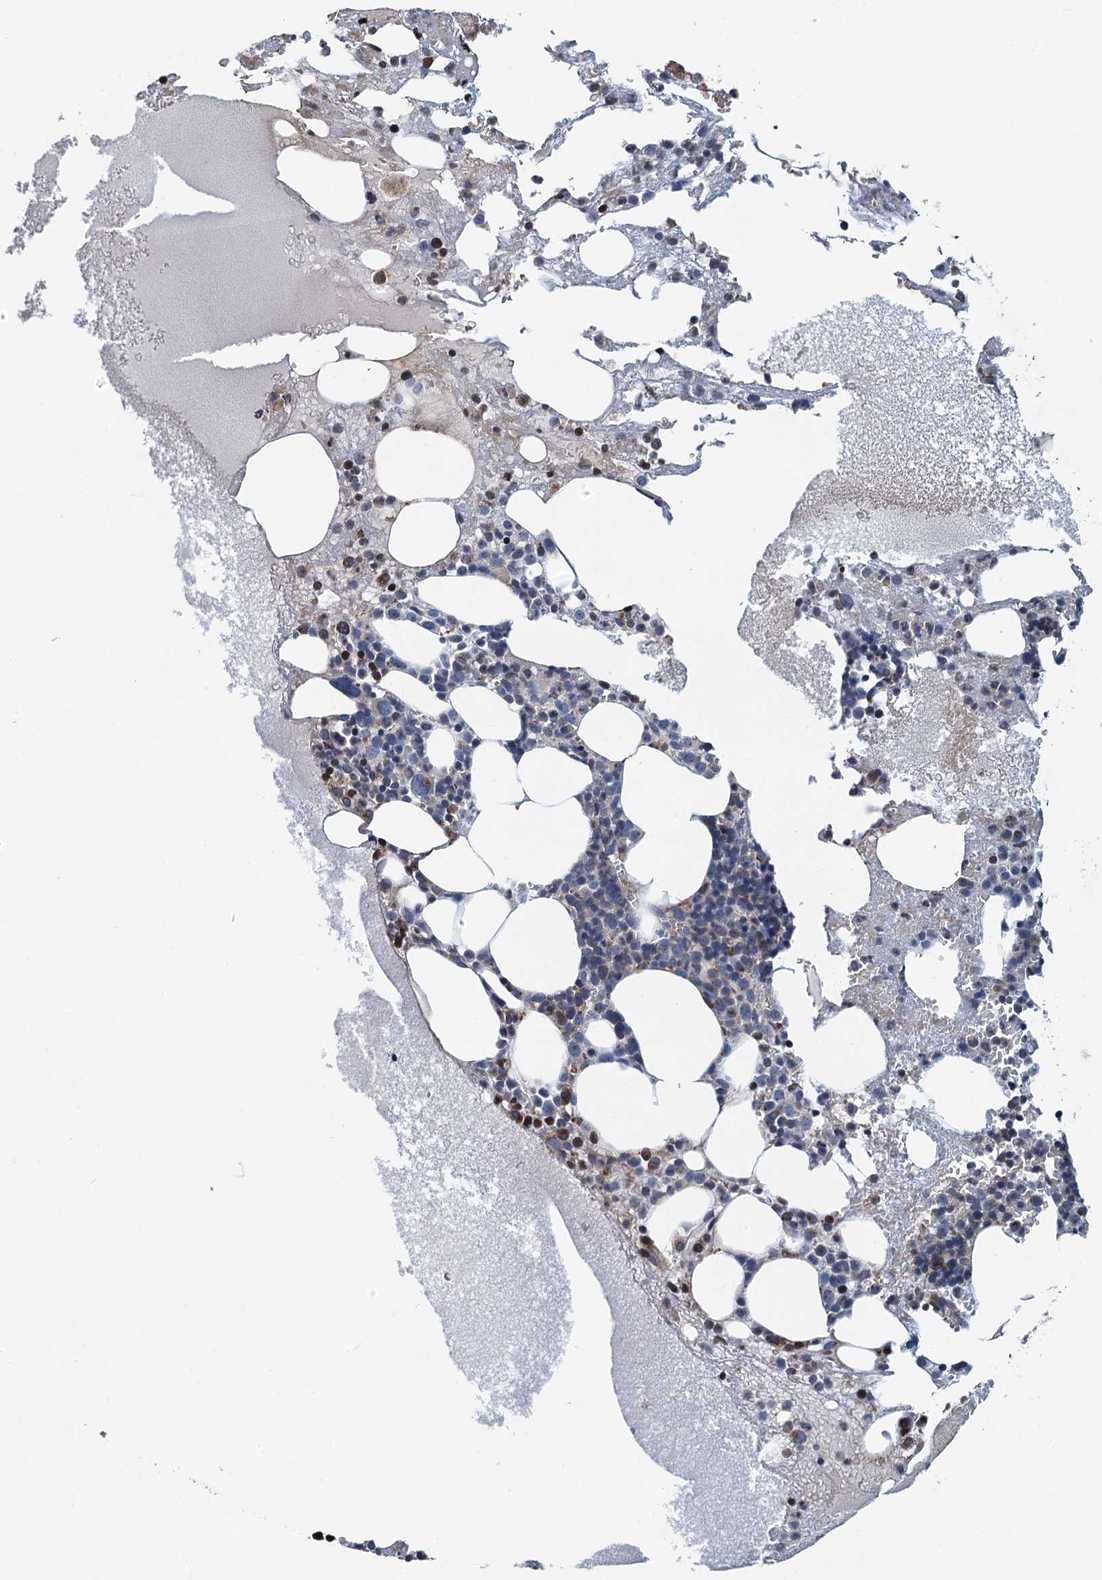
{"staining": {"intensity": "moderate", "quantity": "<25%", "location": "cytoplasmic/membranous"}, "tissue": "bone marrow", "cell_type": "Hematopoietic cells", "image_type": "normal", "snomed": [{"axis": "morphology", "description": "Normal tissue, NOS"}, {"axis": "topography", "description": "Bone marrow"}], "caption": "Protein expression analysis of benign bone marrow shows moderate cytoplasmic/membranous positivity in approximately <25% of hematopoietic cells. Nuclei are stained in blue.", "gene": "NBEA", "patient": {"sex": "male", "age": 61}}